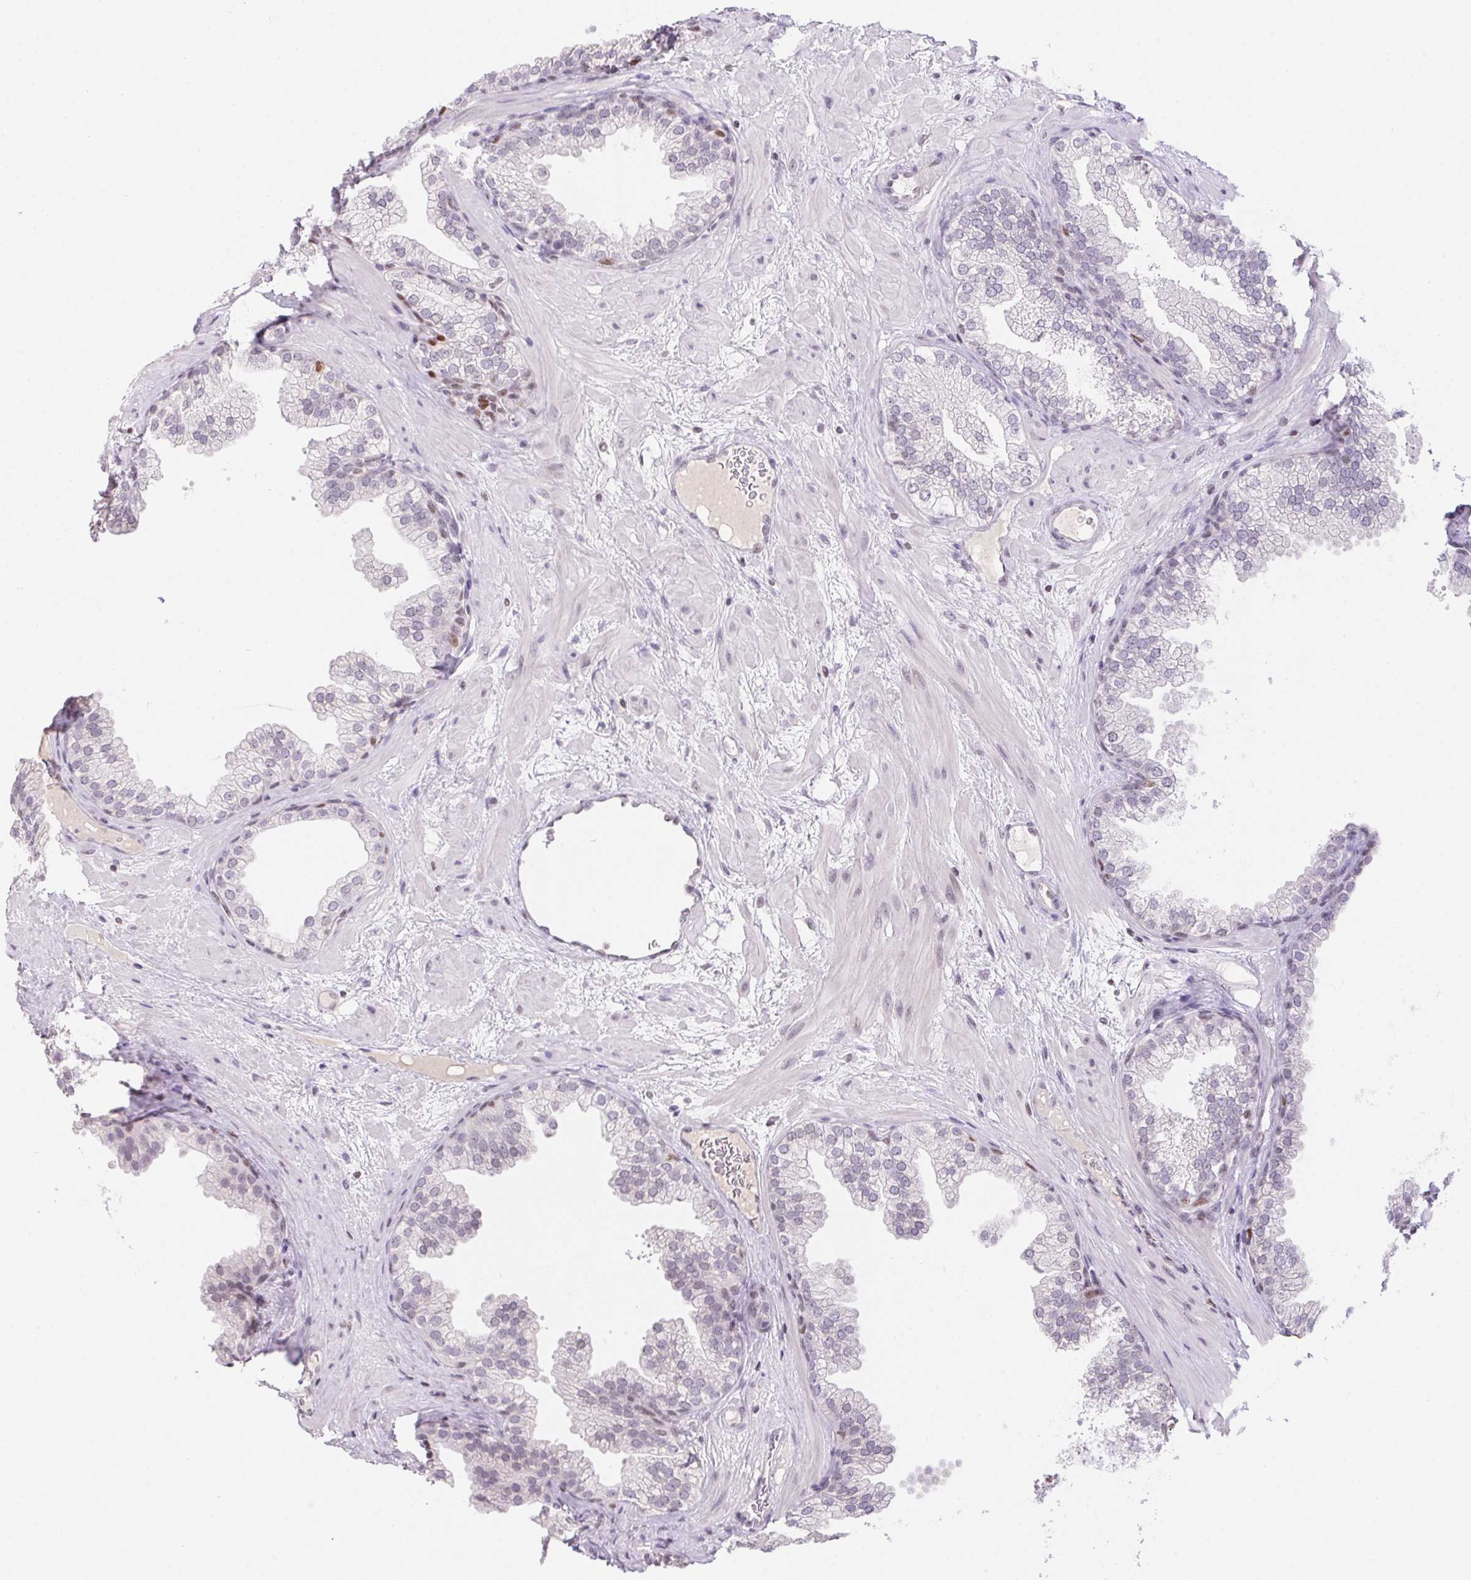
{"staining": {"intensity": "moderate", "quantity": "<25%", "location": "nuclear"}, "tissue": "prostate", "cell_type": "Glandular cells", "image_type": "normal", "snomed": [{"axis": "morphology", "description": "Normal tissue, NOS"}, {"axis": "topography", "description": "Prostate"}], "caption": "Immunohistochemical staining of normal prostate shows low levels of moderate nuclear staining in approximately <25% of glandular cells.", "gene": "POLD3", "patient": {"sex": "male", "age": 37}}